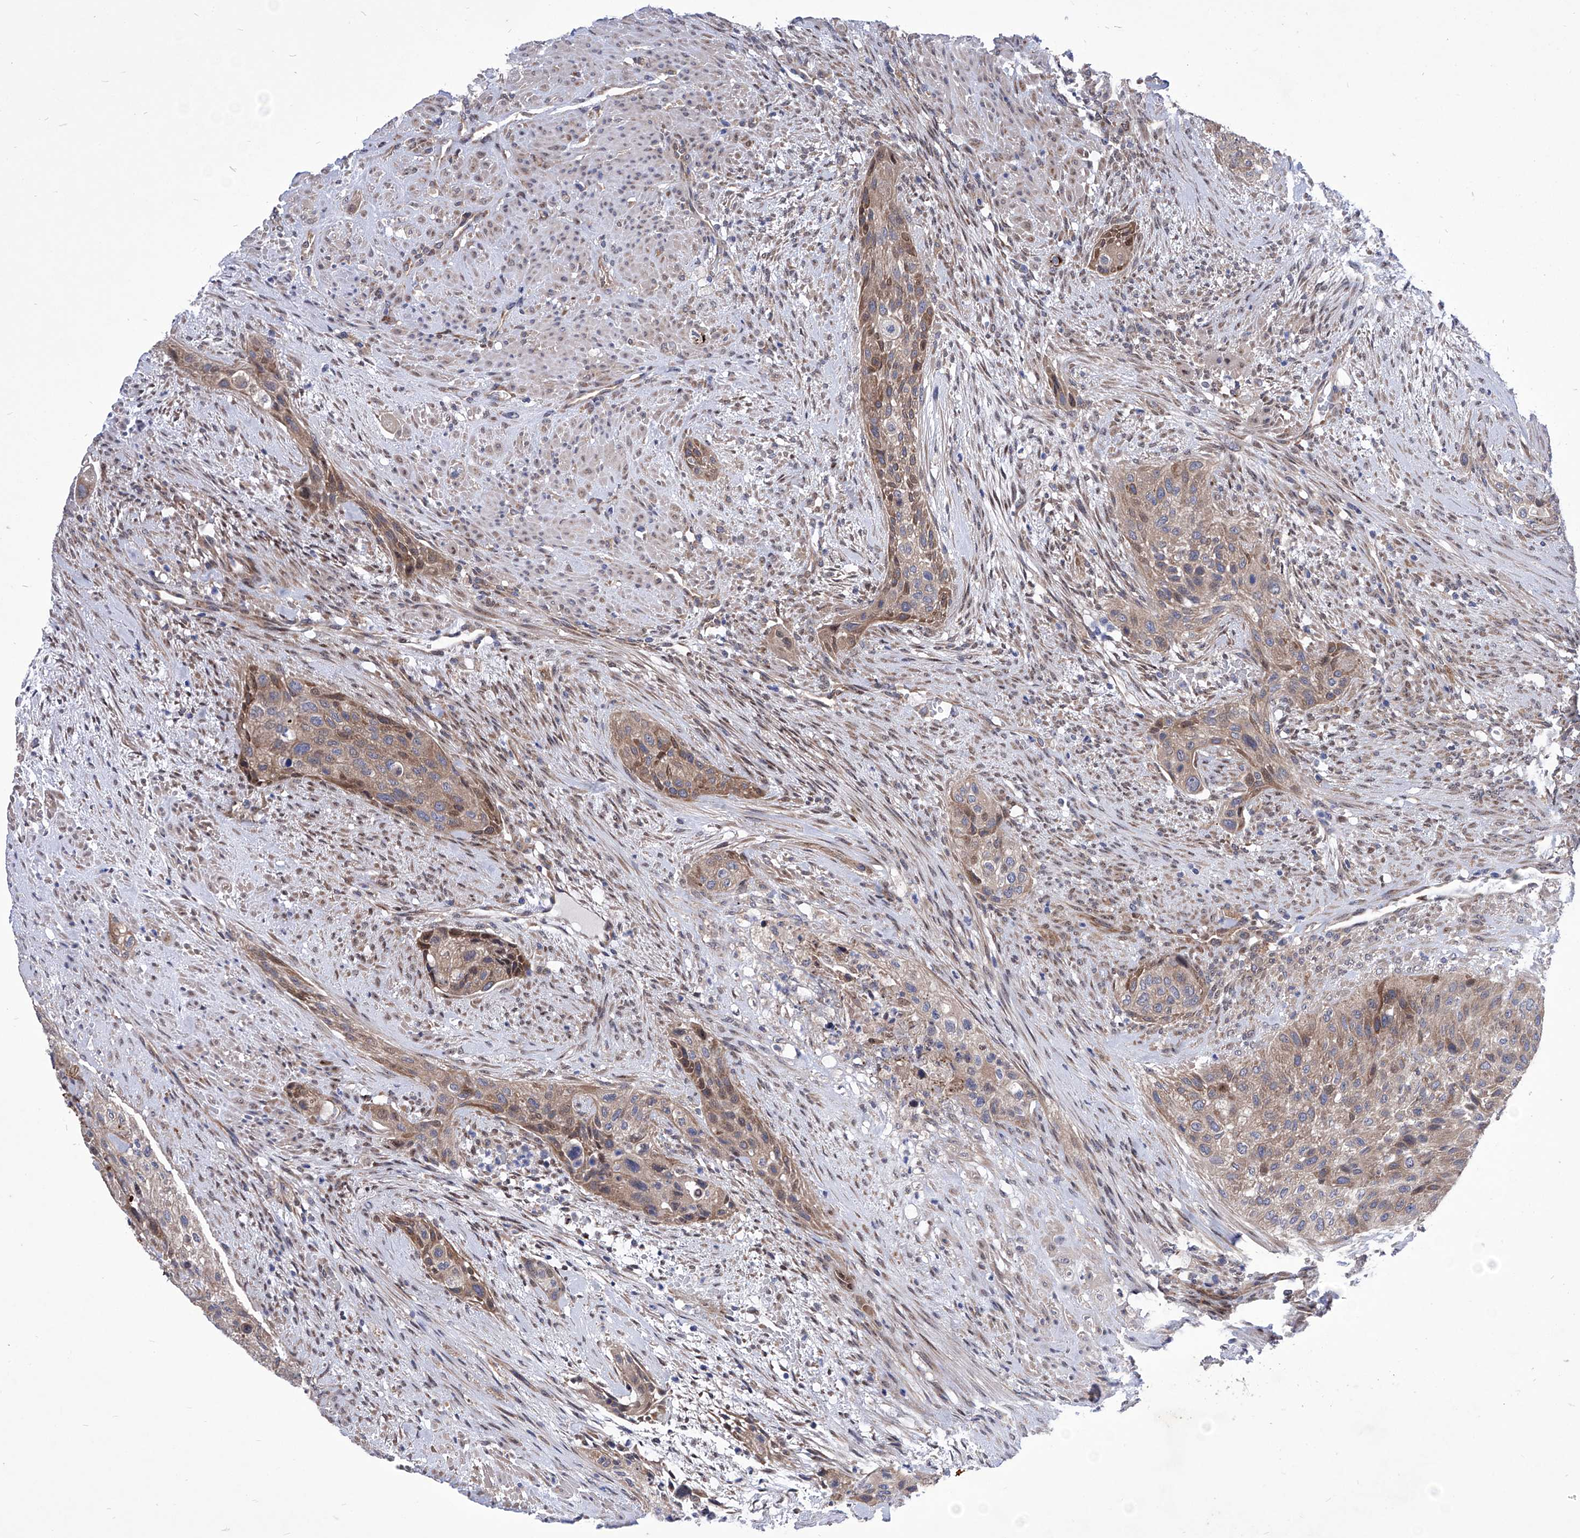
{"staining": {"intensity": "moderate", "quantity": ">75%", "location": "cytoplasmic/membranous"}, "tissue": "urothelial cancer", "cell_type": "Tumor cells", "image_type": "cancer", "snomed": [{"axis": "morphology", "description": "Urothelial carcinoma, High grade"}, {"axis": "topography", "description": "Urinary bladder"}], "caption": "Immunohistochemical staining of human urothelial carcinoma (high-grade) reveals medium levels of moderate cytoplasmic/membranous protein expression in about >75% of tumor cells.", "gene": "KTI12", "patient": {"sex": "male", "age": 35}}